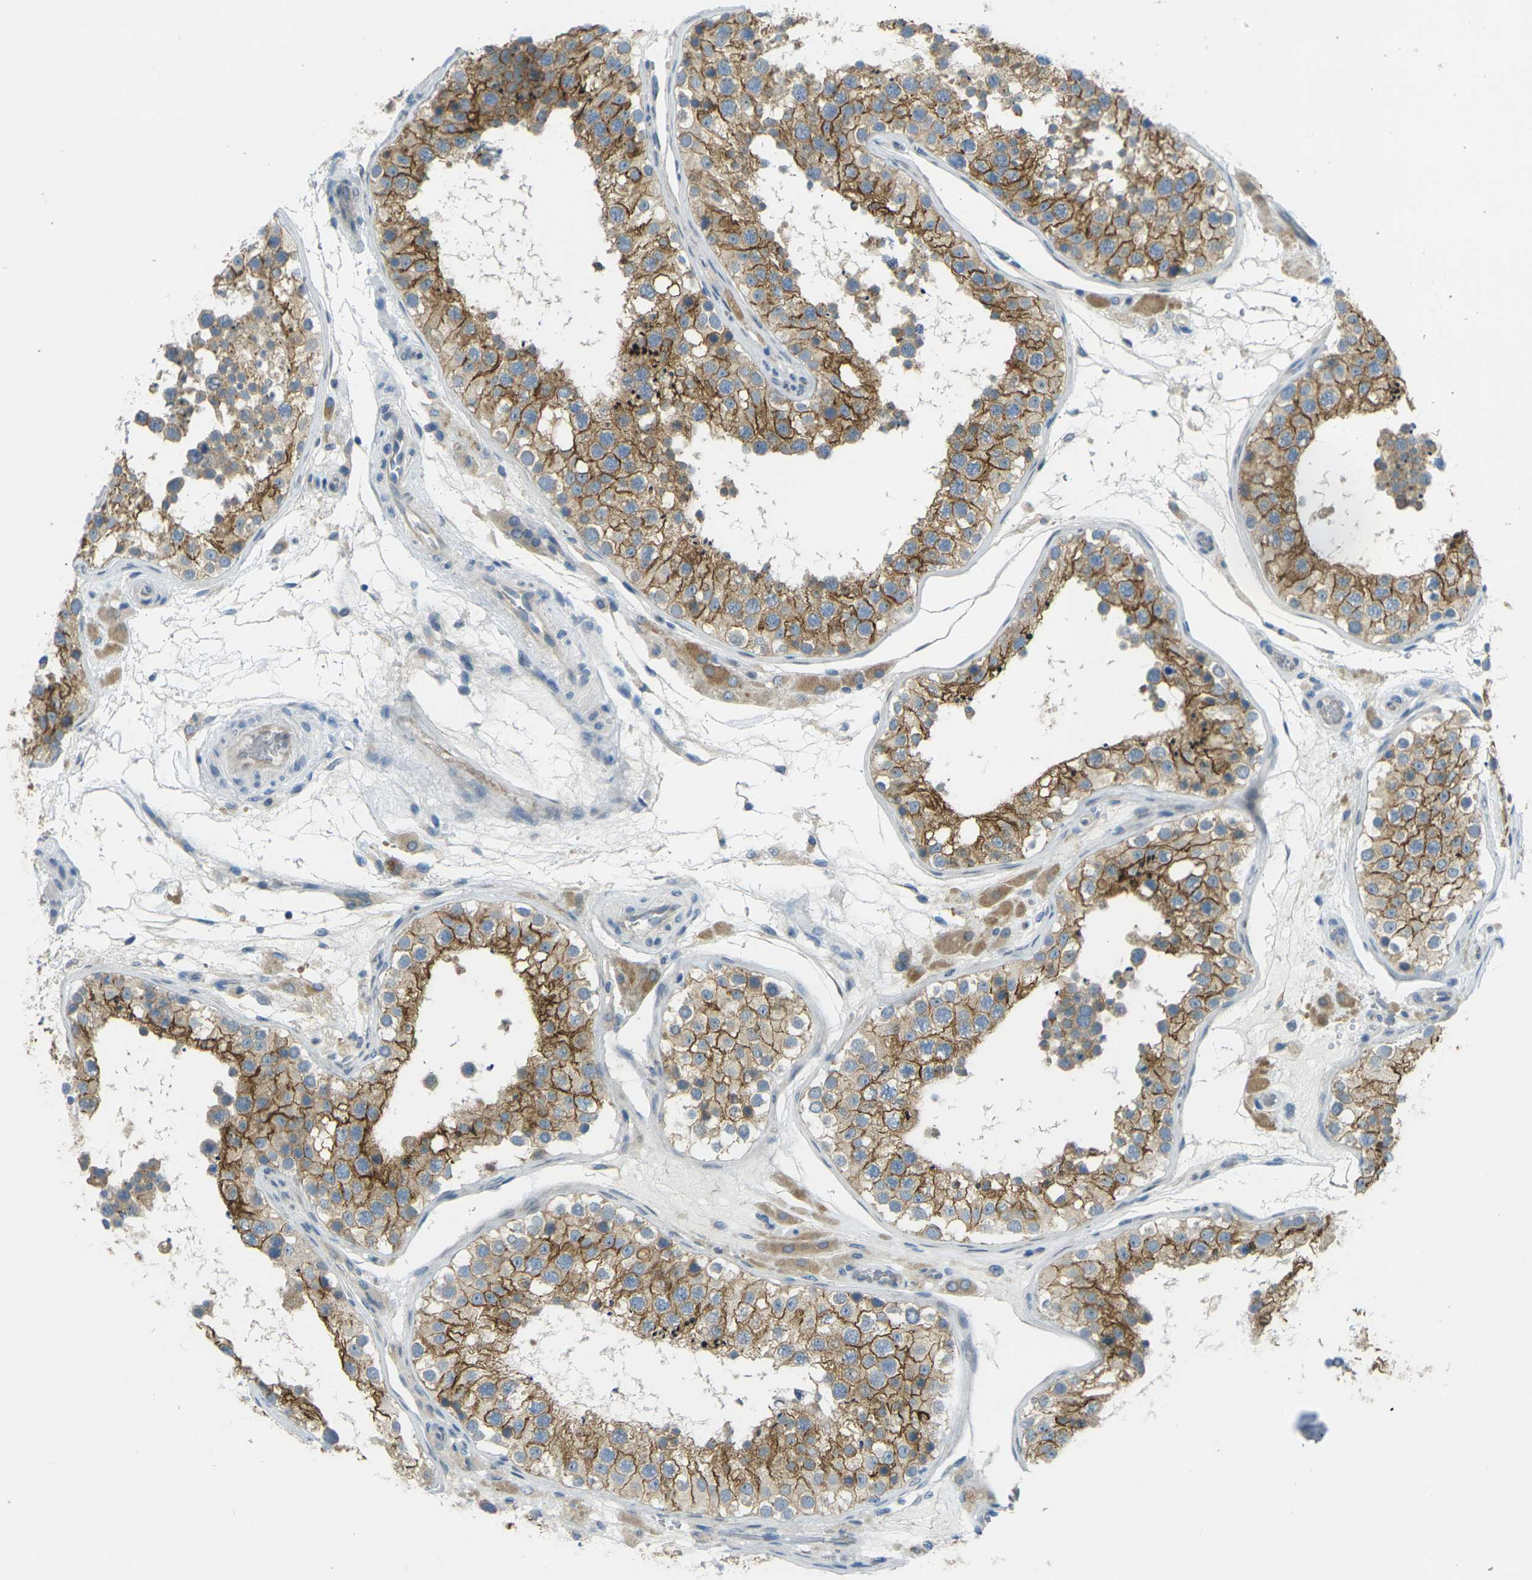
{"staining": {"intensity": "moderate", "quantity": ">75%", "location": "cytoplasmic/membranous"}, "tissue": "testis", "cell_type": "Cells in seminiferous ducts", "image_type": "normal", "snomed": [{"axis": "morphology", "description": "Normal tissue, NOS"}, {"axis": "topography", "description": "Testis"}], "caption": "The image displays staining of benign testis, revealing moderate cytoplasmic/membranous protein staining (brown color) within cells in seminiferous ducts. (DAB (3,3'-diaminobenzidine) = brown stain, brightfield microscopy at high magnification).", "gene": "RHBDD1", "patient": {"sex": "male", "age": 26}}